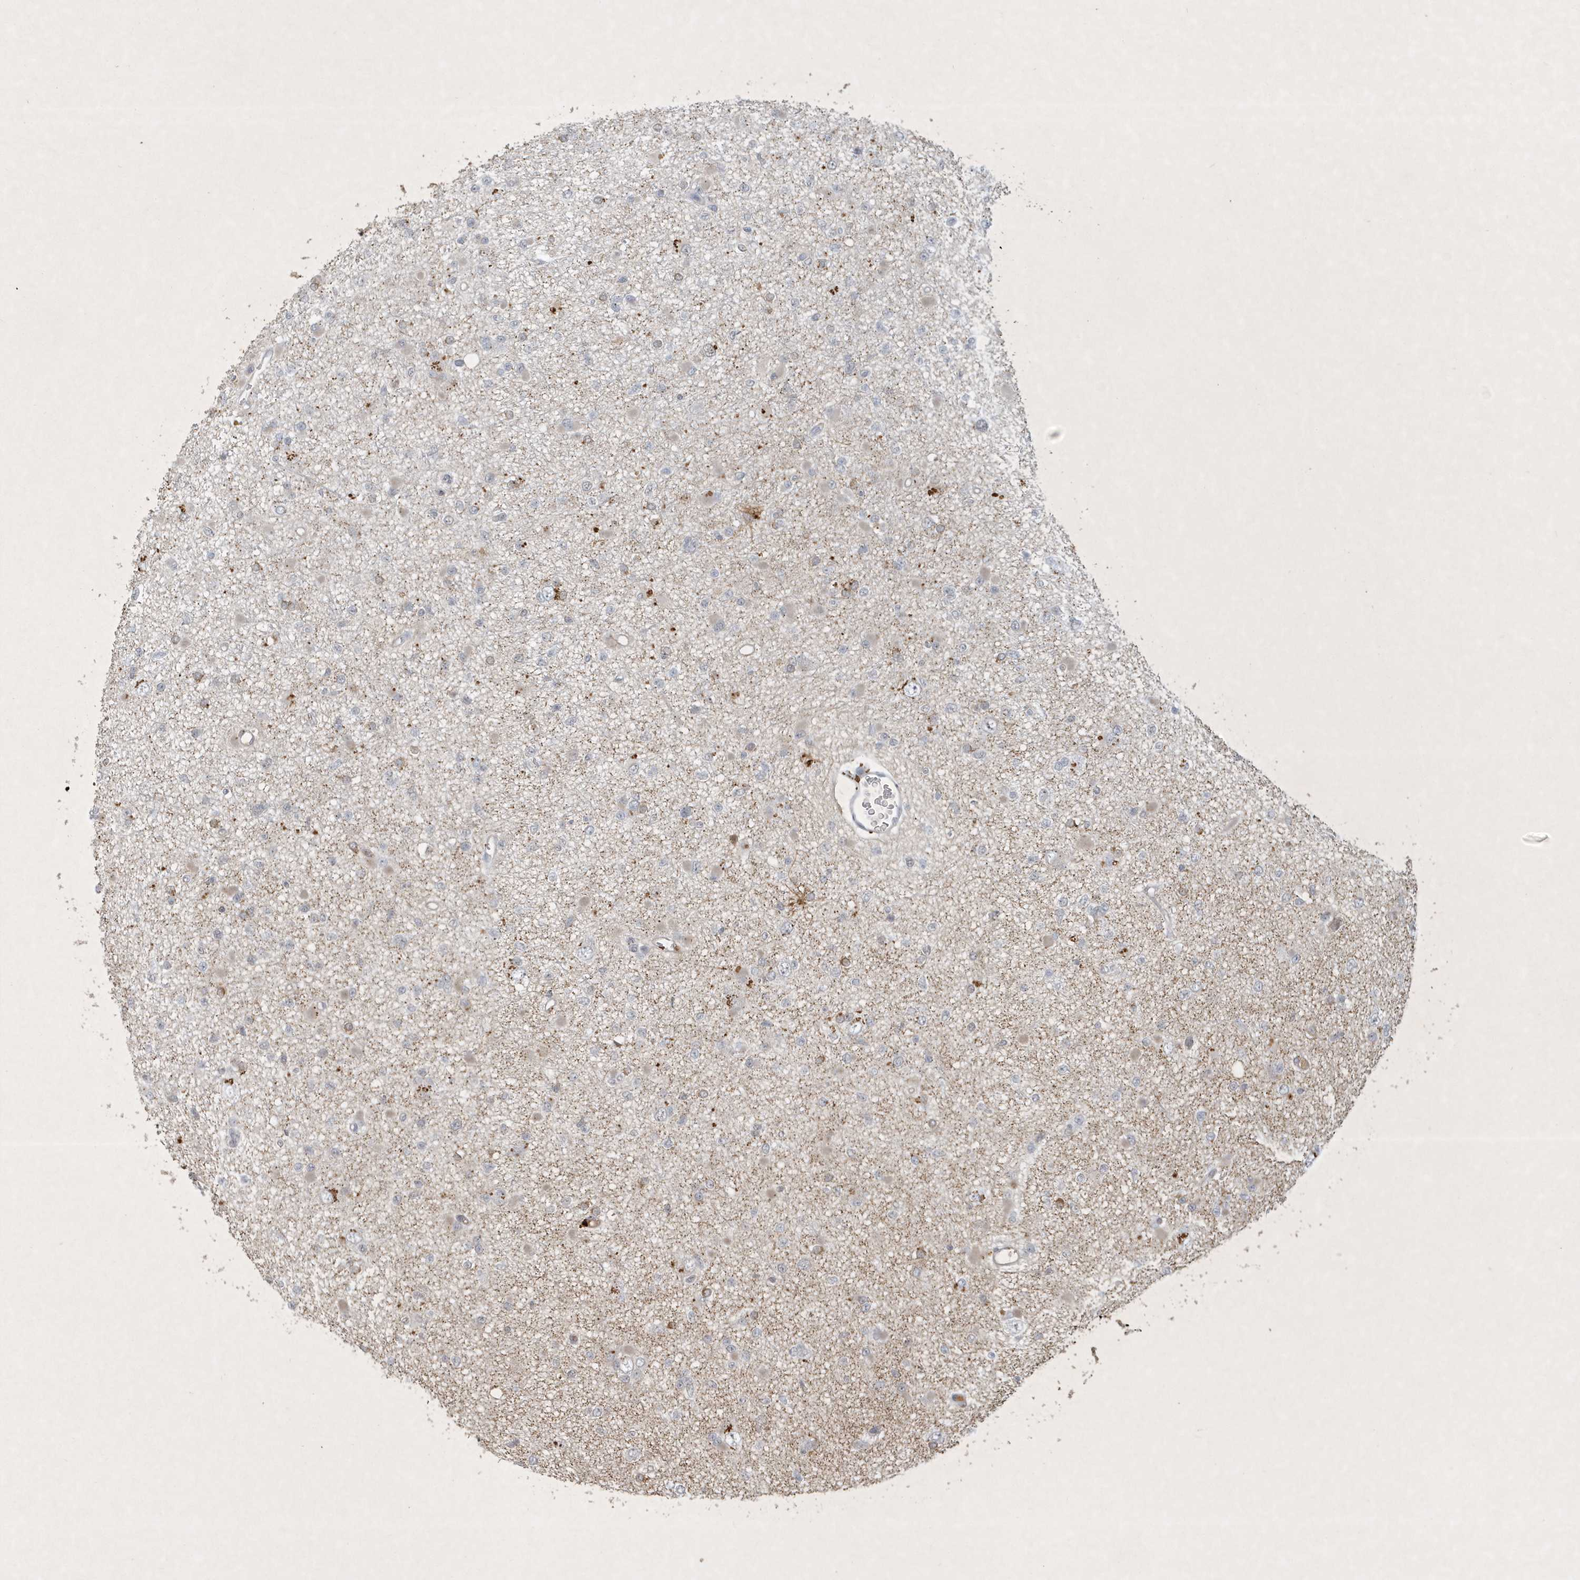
{"staining": {"intensity": "negative", "quantity": "none", "location": "none"}, "tissue": "glioma", "cell_type": "Tumor cells", "image_type": "cancer", "snomed": [{"axis": "morphology", "description": "Glioma, malignant, Low grade"}, {"axis": "topography", "description": "Brain"}], "caption": "Immunohistochemistry photomicrograph of neoplastic tissue: glioma stained with DAB displays no significant protein expression in tumor cells.", "gene": "THG1L", "patient": {"sex": "female", "age": 22}}